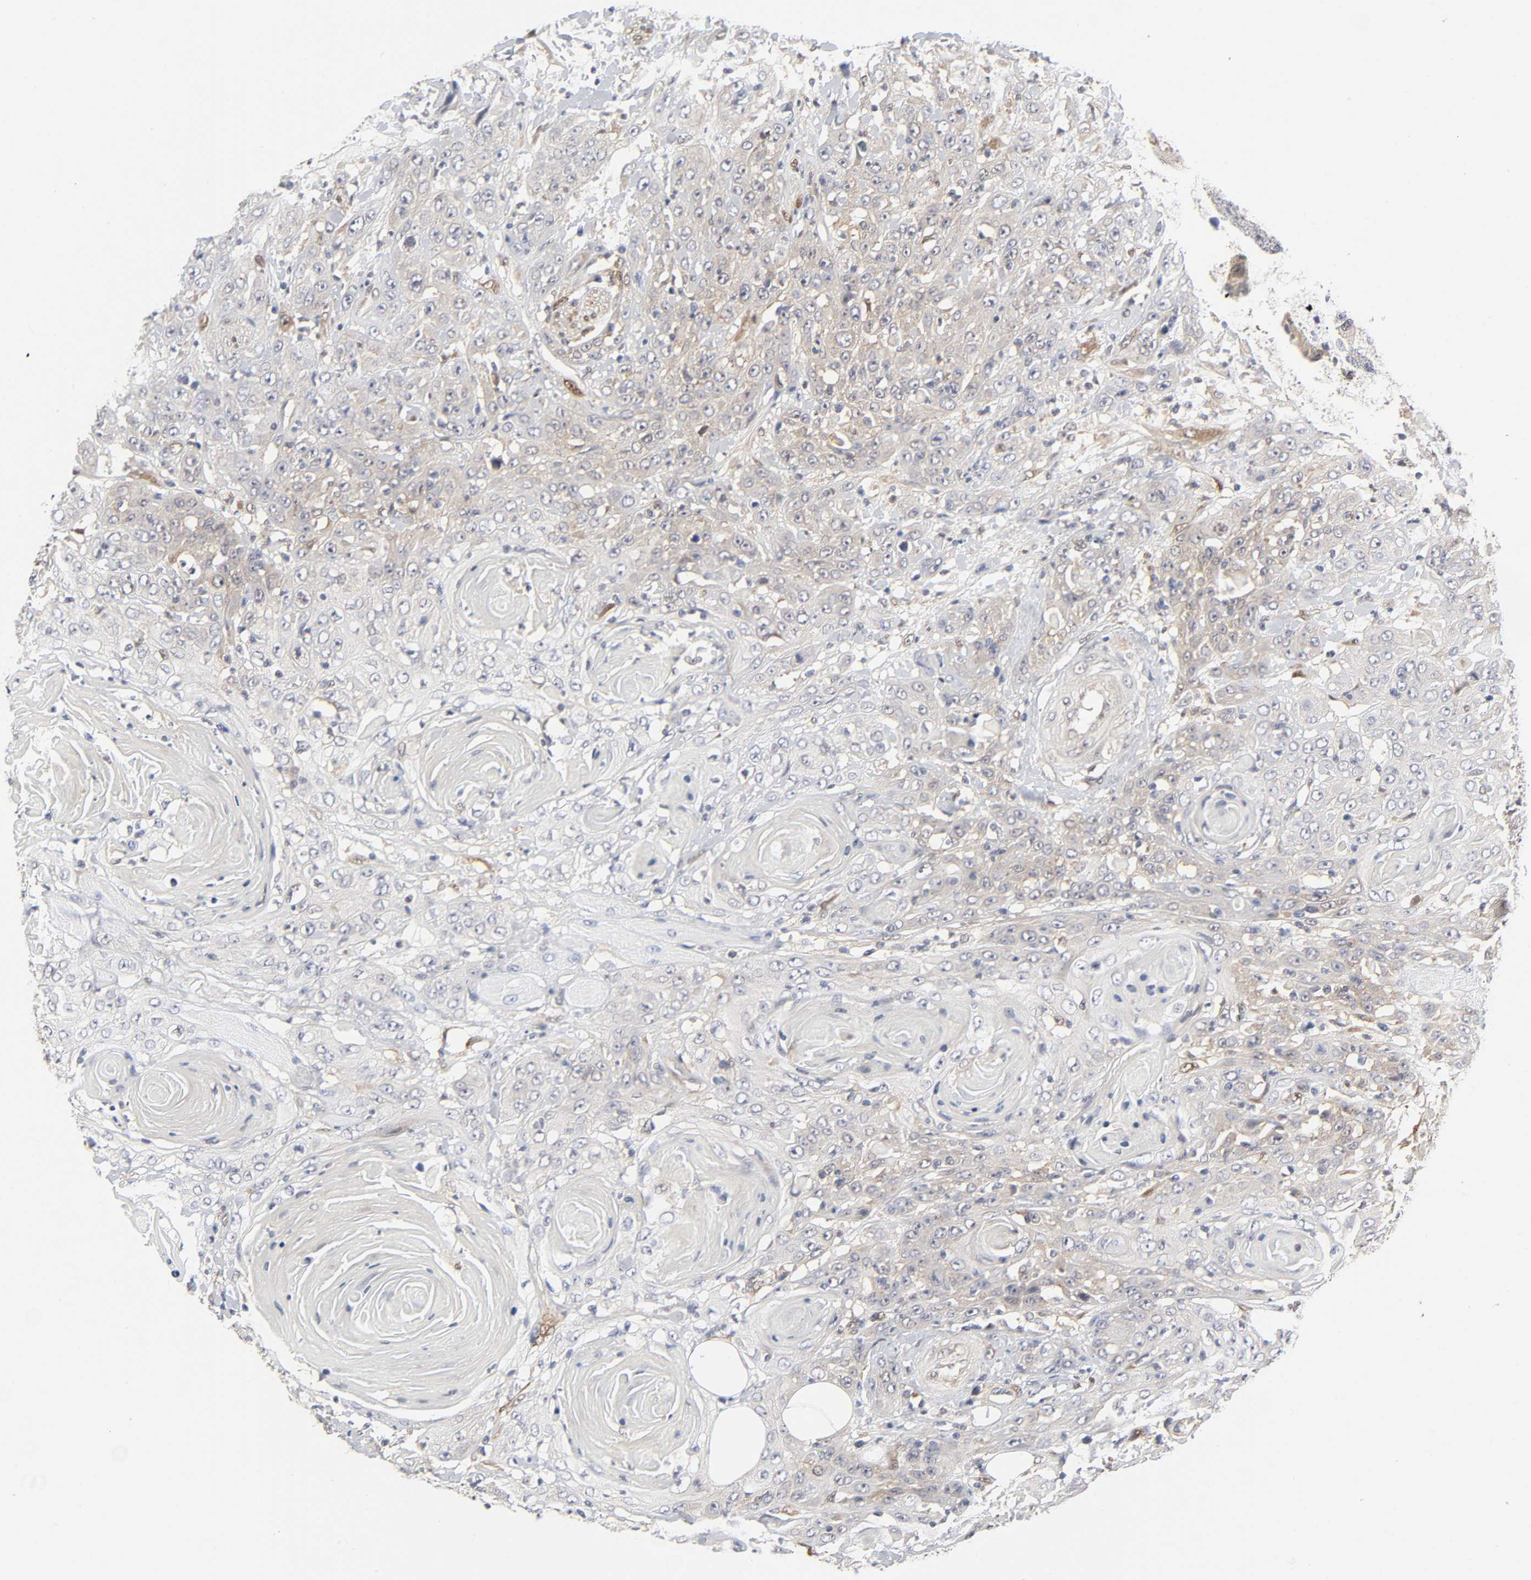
{"staining": {"intensity": "weak", "quantity": "25%-75%", "location": "cytoplasmic/membranous"}, "tissue": "head and neck cancer", "cell_type": "Tumor cells", "image_type": "cancer", "snomed": [{"axis": "morphology", "description": "Squamous cell carcinoma, NOS"}, {"axis": "topography", "description": "Head-Neck"}], "caption": "Squamous cell carcinoma (head and neck) stained for a protein shows weak cytoplasmic/membranous positivity in tumor cells. Ihc stains the protein of interest in brown and the nuclei are stained blue.", "gene": "PTEN", "patient": {"sex": "female", "age": 84}}